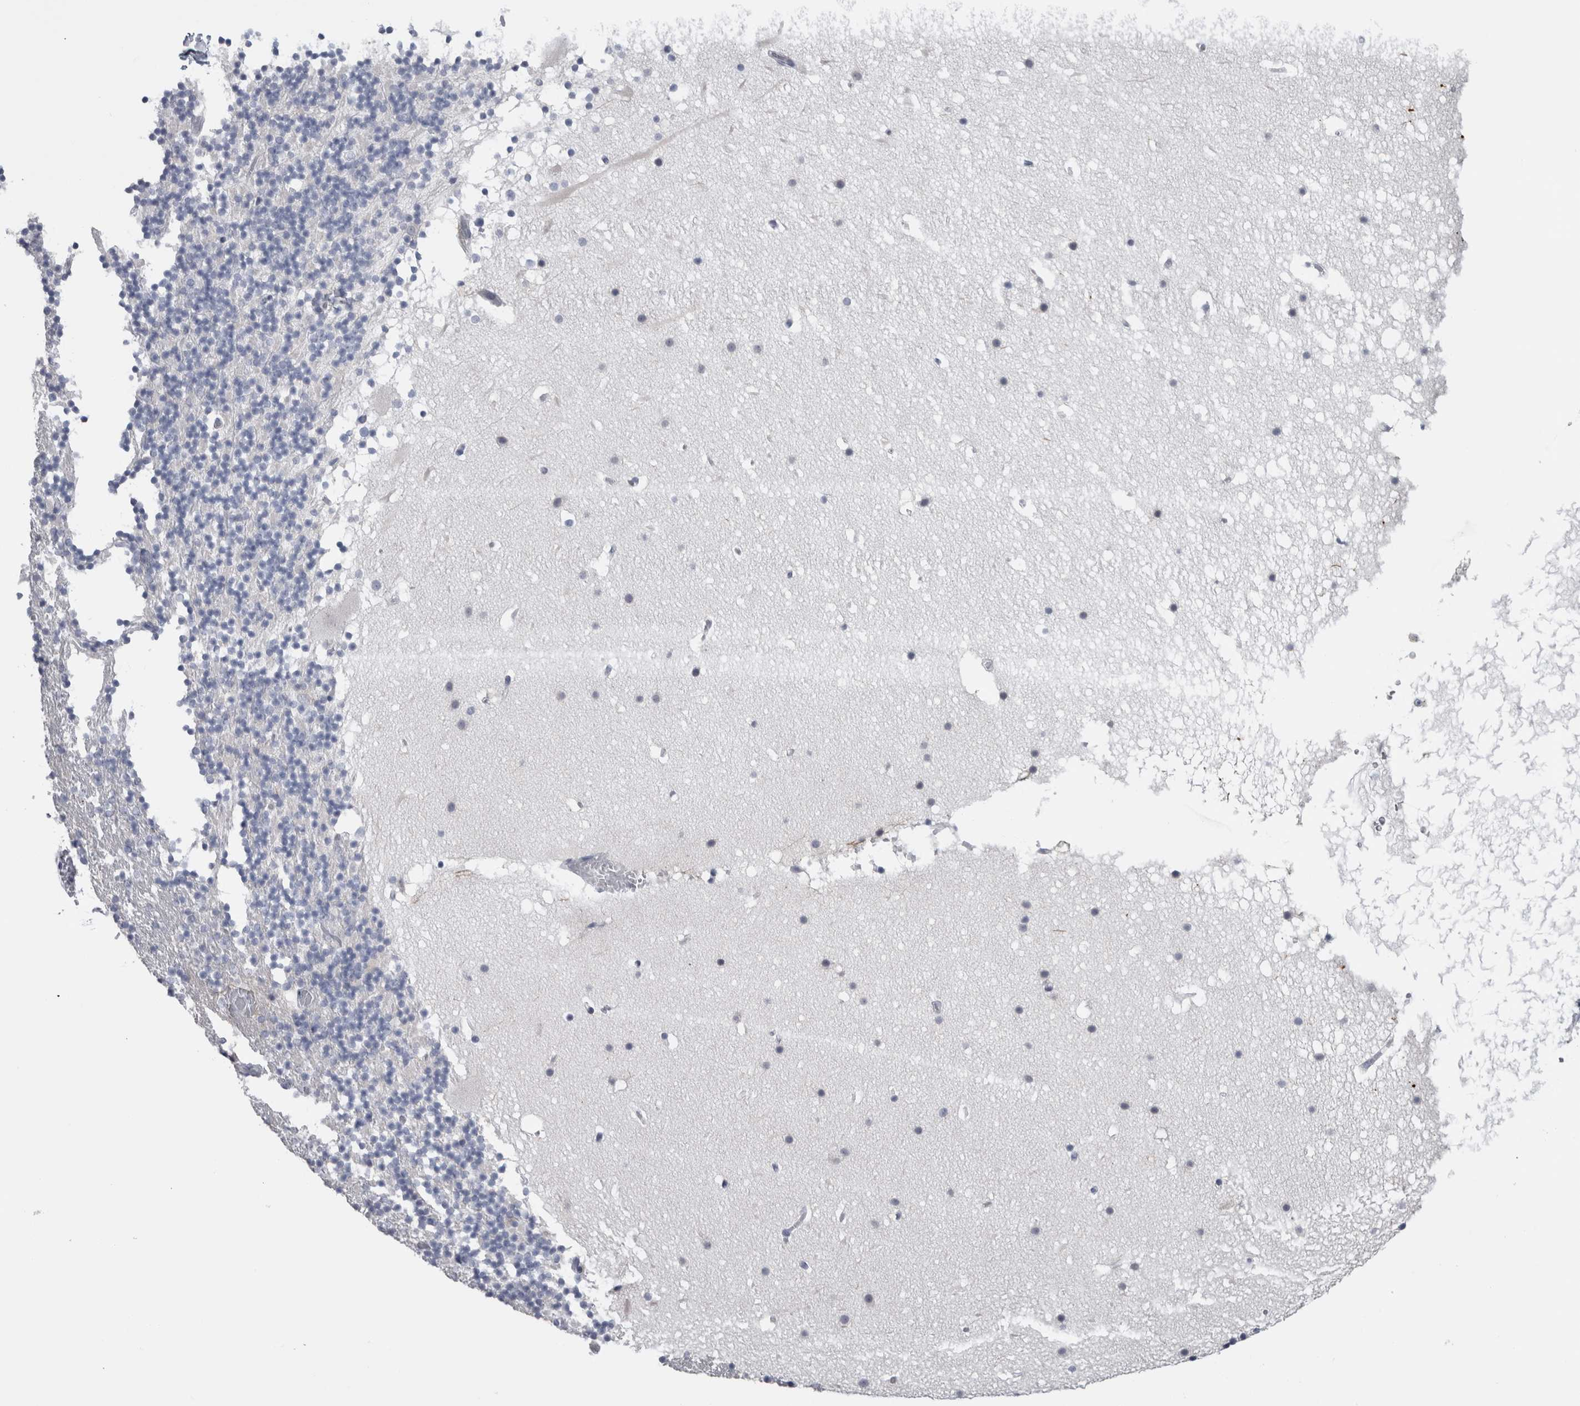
{"staining": {"intensity": "negative", "quantity": "none", "location": "none"}, "tissue": "cerebellum", "cell_type": "Cells in granular layer", "image_type": "normal", "snomed": [{"axis": "morphology", "description": "Normal tissue, NOS"}, {"axis": "topography", "description": "Cerebellum"}], "caption": "An image of cerebellum stained for a protein reveals no brown staining in cells in granular layer.", "gene": "ADAM2", "patient": {"sex": "male", "age": 57}}